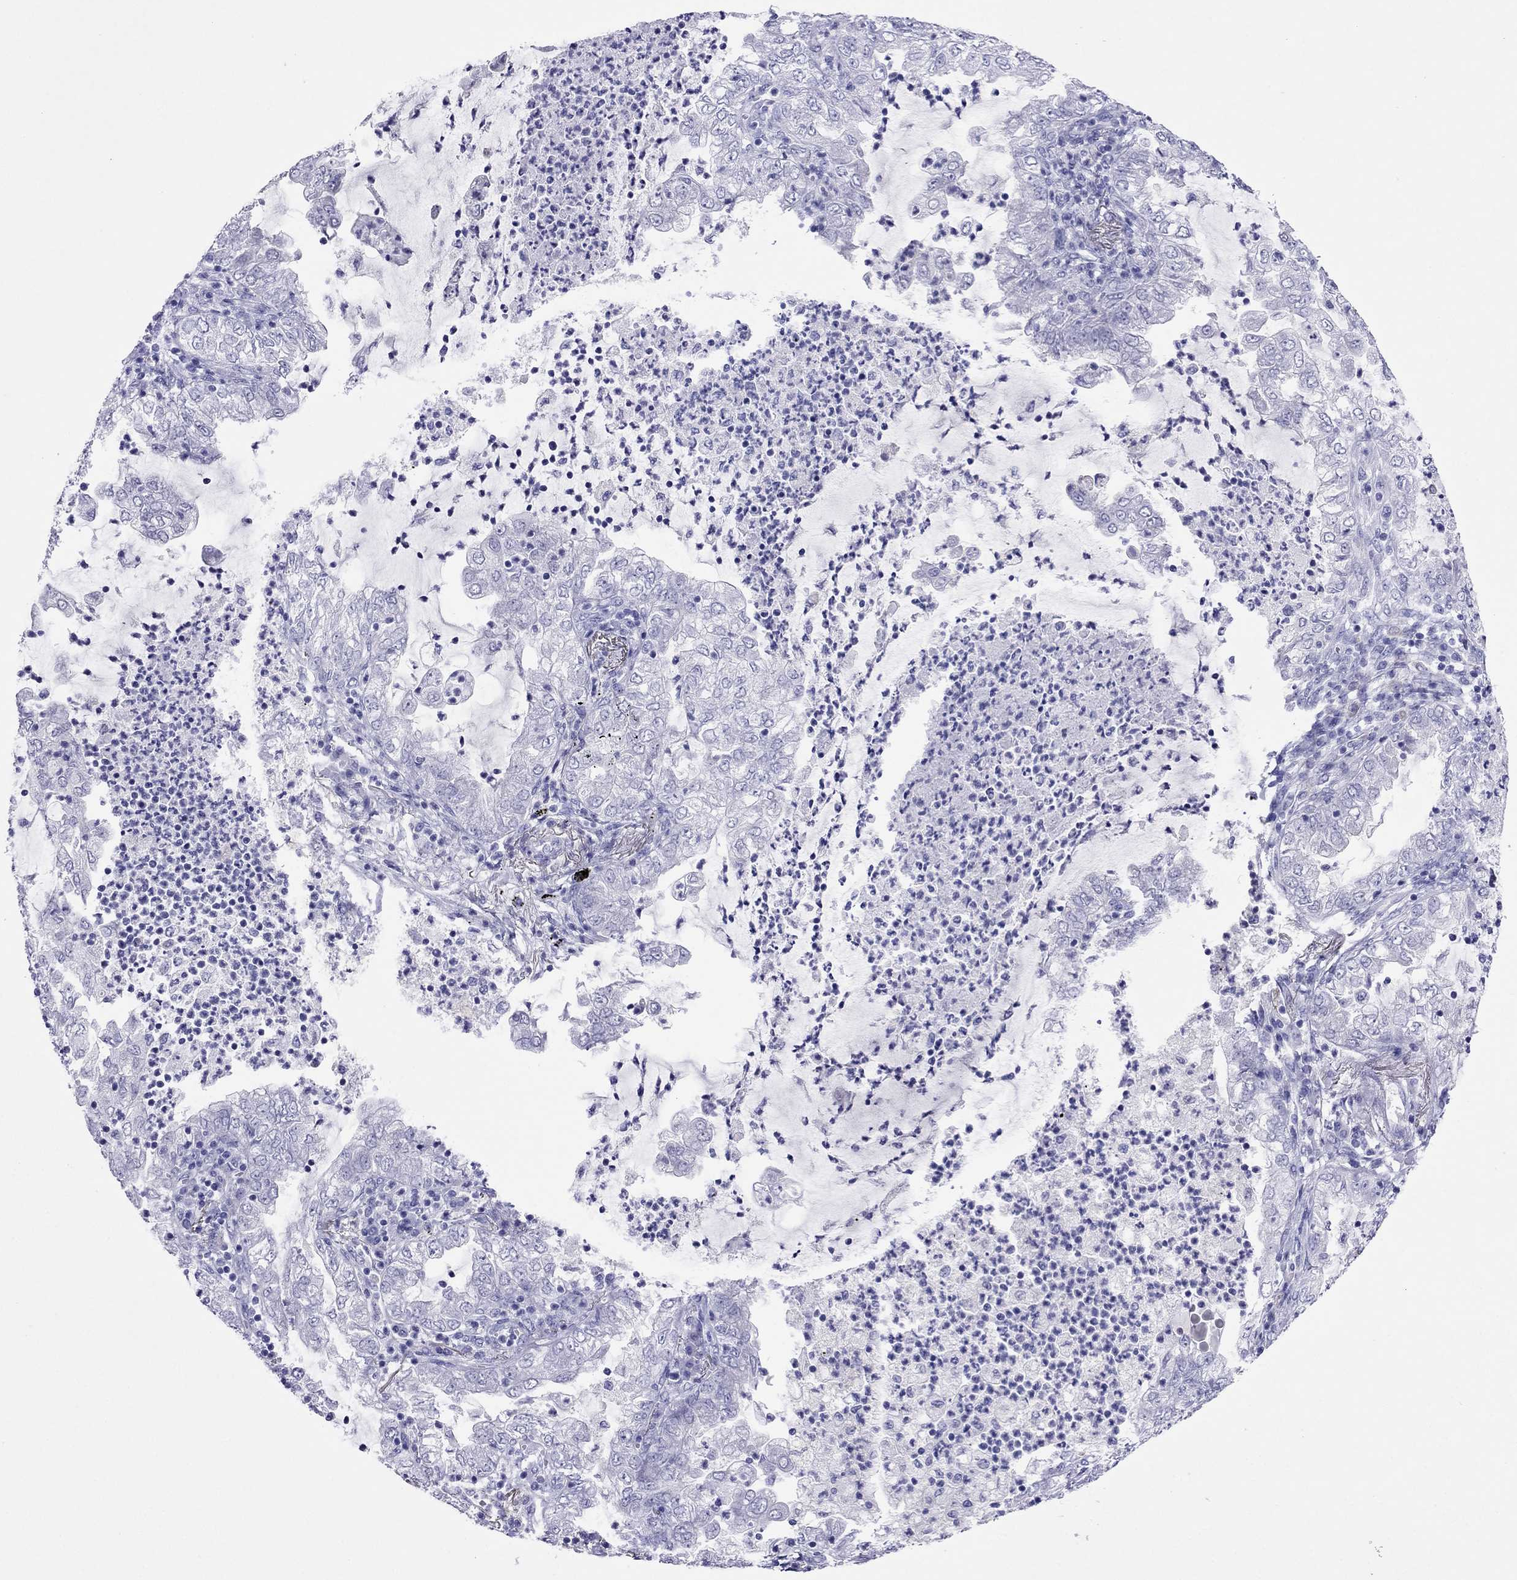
{"staining": {"intensity": "negative", "quantity": "none", "location": "none"}, "tissue": "lung cancer", "cell_type": "Tumor cells", "image_type": "cancer", "snomed": [{"axis": "morphology", "description": "Adenocarcinoma, NOS"}, {"axis": "topography", "description": "Lung"}], "caption": "DAB immunohistochemical staining of human lung cancer exhibits no significant expression in tumor cells. (Stains: DAB (3,3'-diaminobenzidine) immunohistochemistry (IHC) with hematoxylin counter stain, Microscopy: brightfield microscopy at high magnification).", "gene": "PCDHA6", "patient": {"sex": "female", "age": 73}}